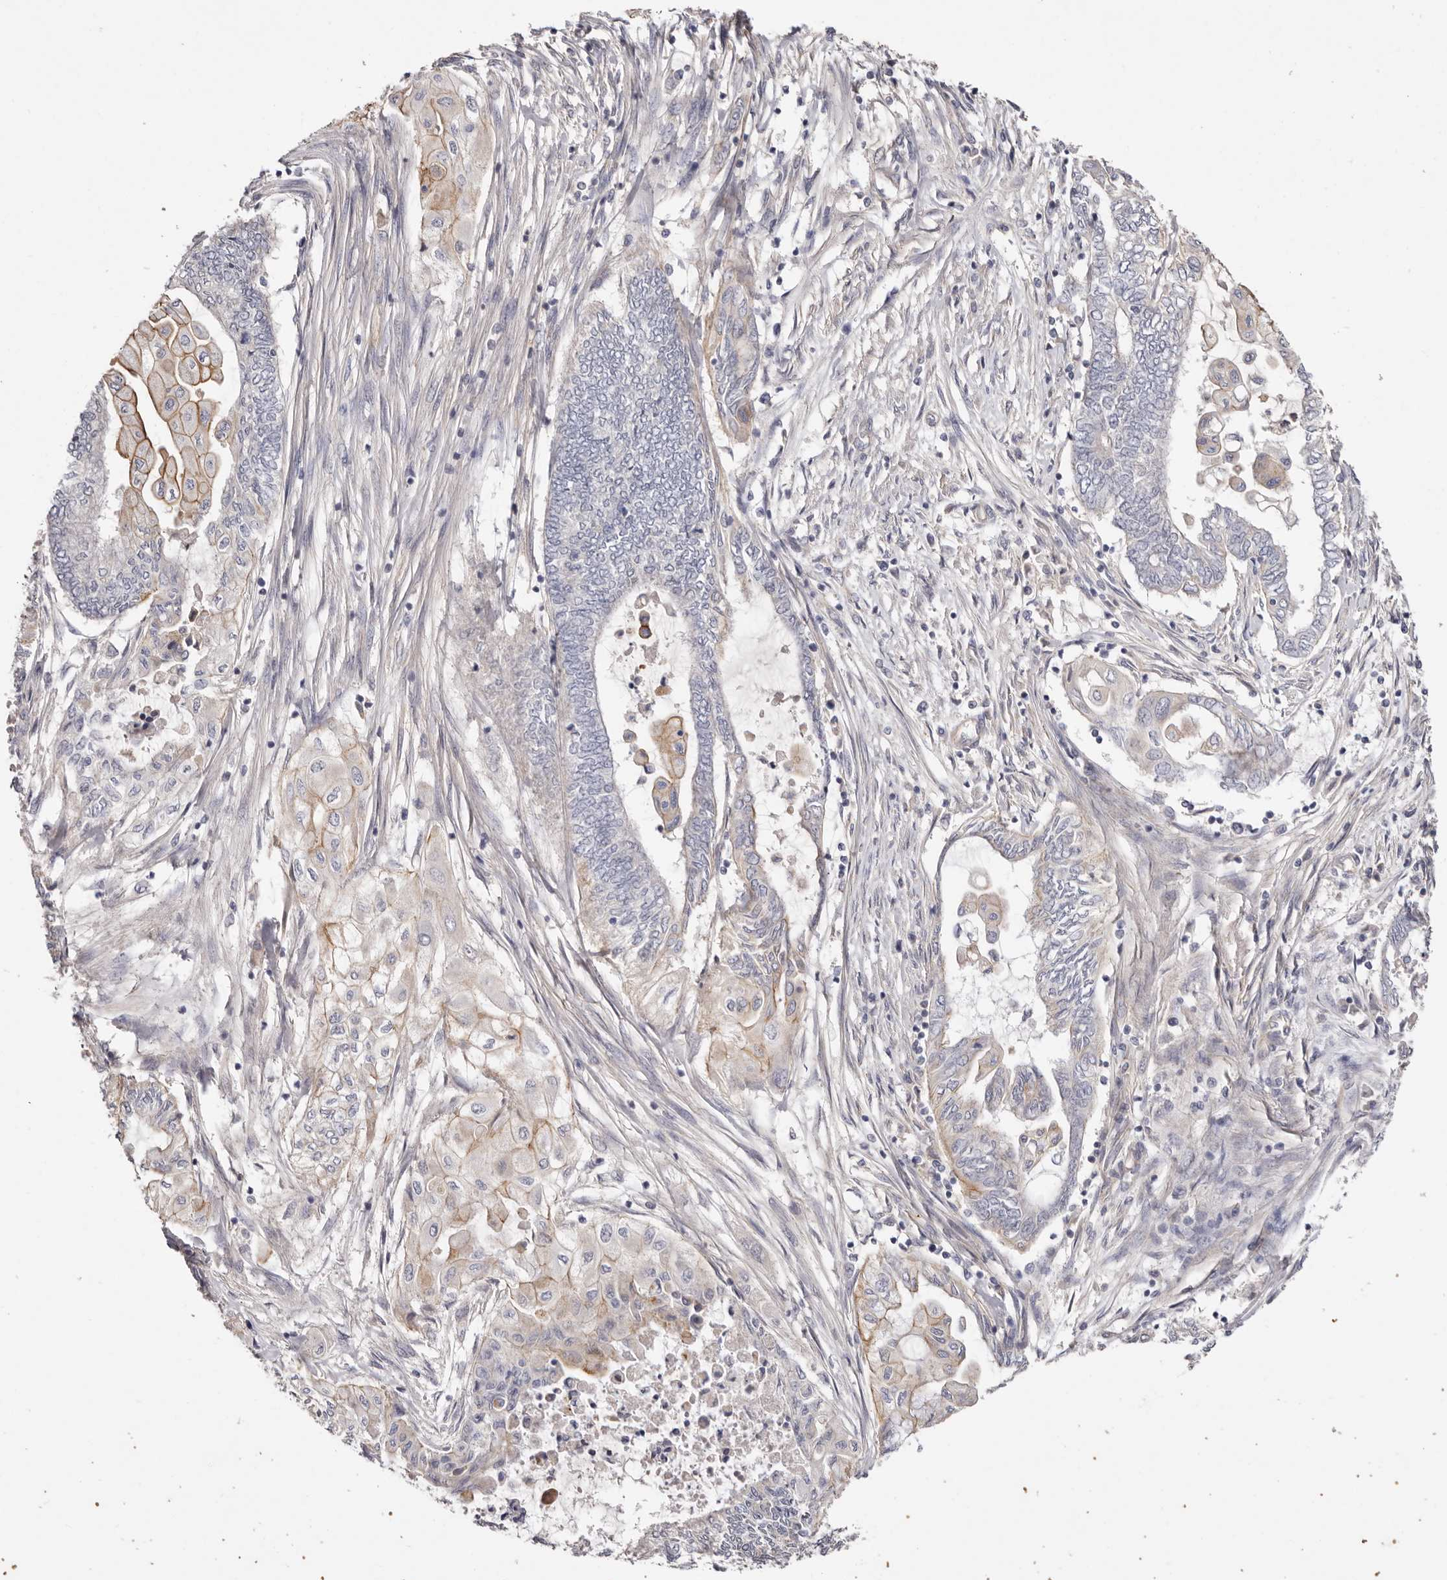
{"staining": {"intensity": "moderate", "quantity": "<25%", "location": "cytoplasmic/membranous"}, "tissue": "endometrial cancer", "cell_type": "Tumor cells", "image_type": "cancer", "snomed": [{"axis": "morphology", "description": "Adenocarcinoma, NOS"}, {"axis": "topography", "description": "Uterus"}, {"axis": "topography", "description": "Endometrium"}], "caption": "Endometrial cancer tissue demonstrates moderate cytoplasmic/membranous staining in about <25% of tumor cells, visualized by immunohistochemistry. The staining is performed using DAB brown chromogen to label protein expression. The nuclei are counter-stained blue using hematoxylin.", "gene": "FAM167B", "patient": {"sex": "female", "age": 70}}